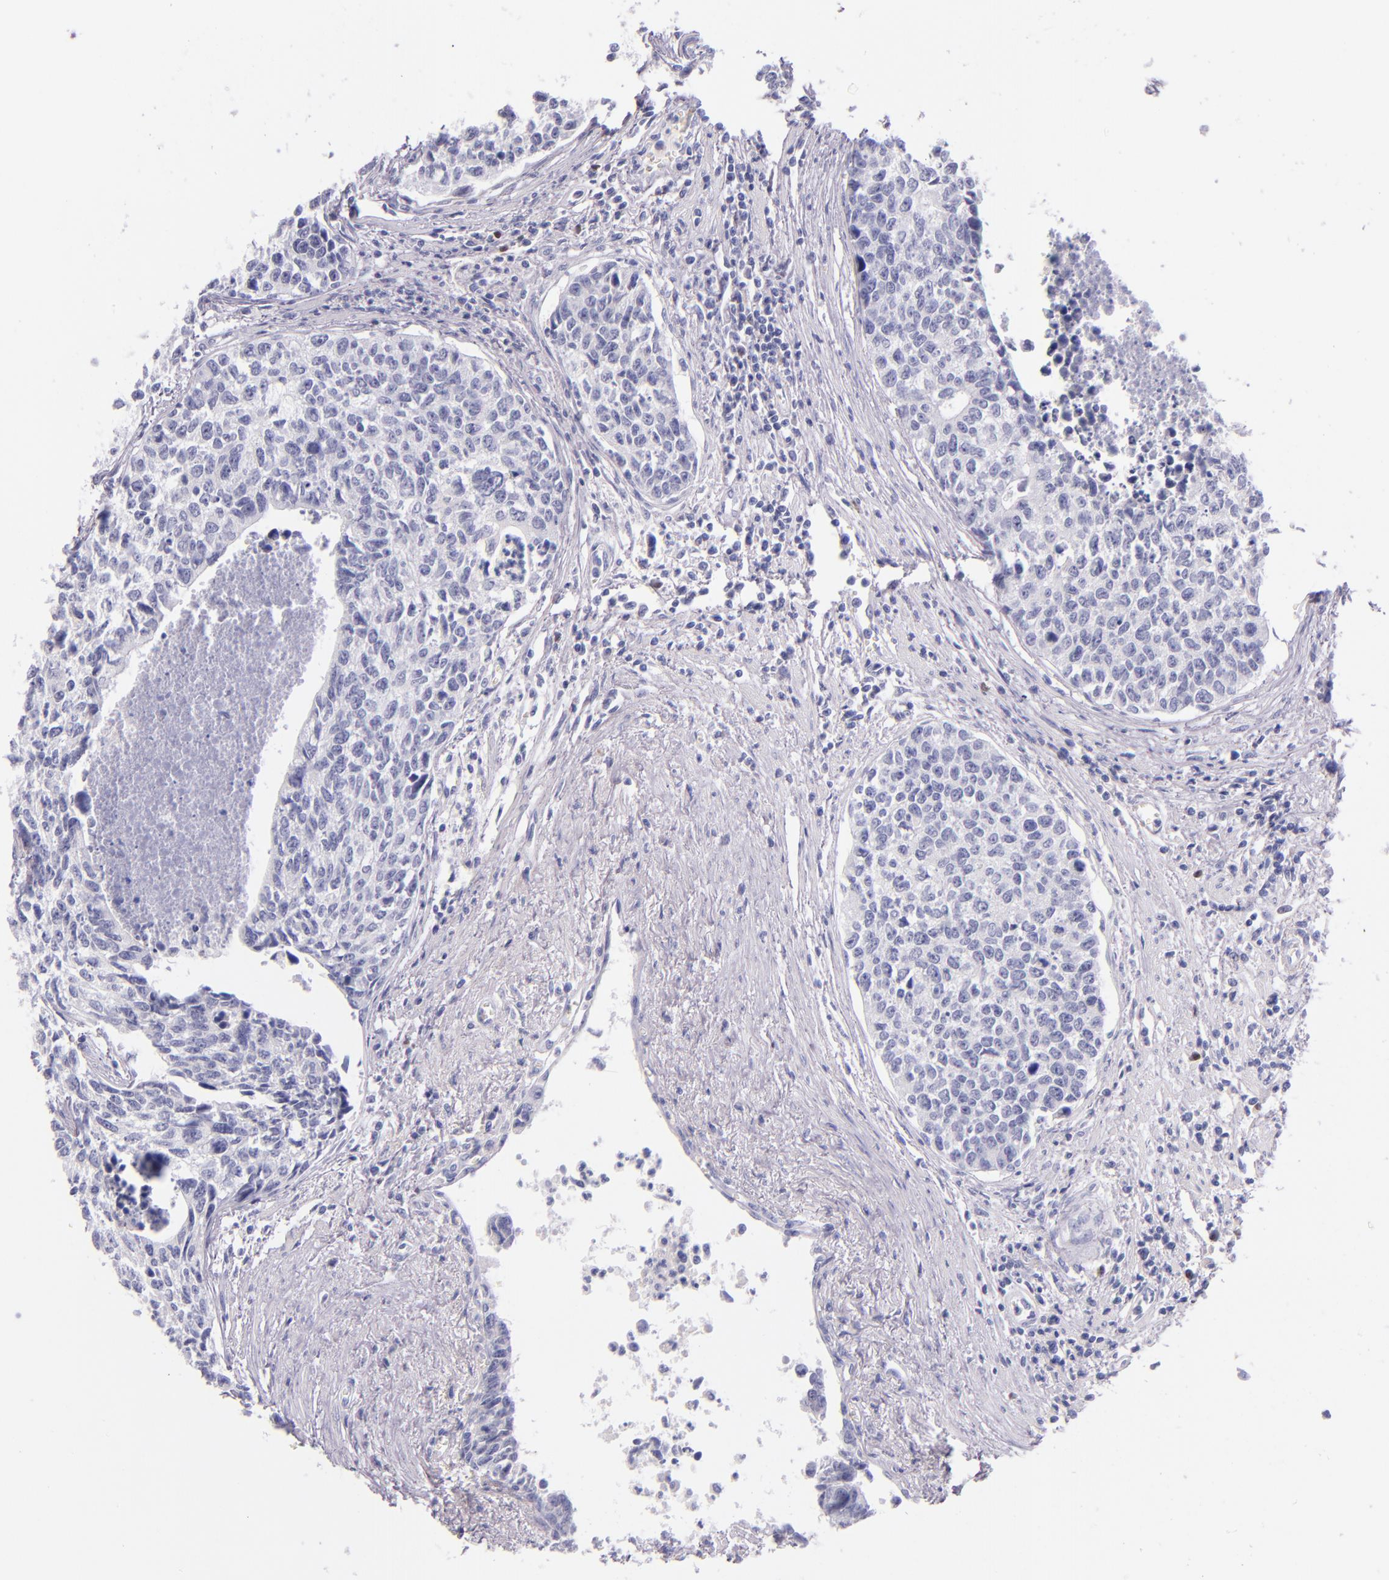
{"staining": {"intensity": "negative", "quantity": "none", "location": "none"}, "tissue": "urothelial cancer", "cell_type": "Tumor cells", "image_type": "cancer", "snomed": [{"axis": "morphology", "description": "Urothelial carcinoma, High grade"}, {"axis": "topography", "description": "Urinary bladder"}], "caption": "DAB (3,3'-diaminobenzidine) immunohistochemical staining of urothelial cancer reveals no significant positivity in tumor cells. (DAB immunohistochemistry (IHC) with hematoxylin counter stain).", "gene": "IRF4", "patient": {"sex": "male", "age": 81}}